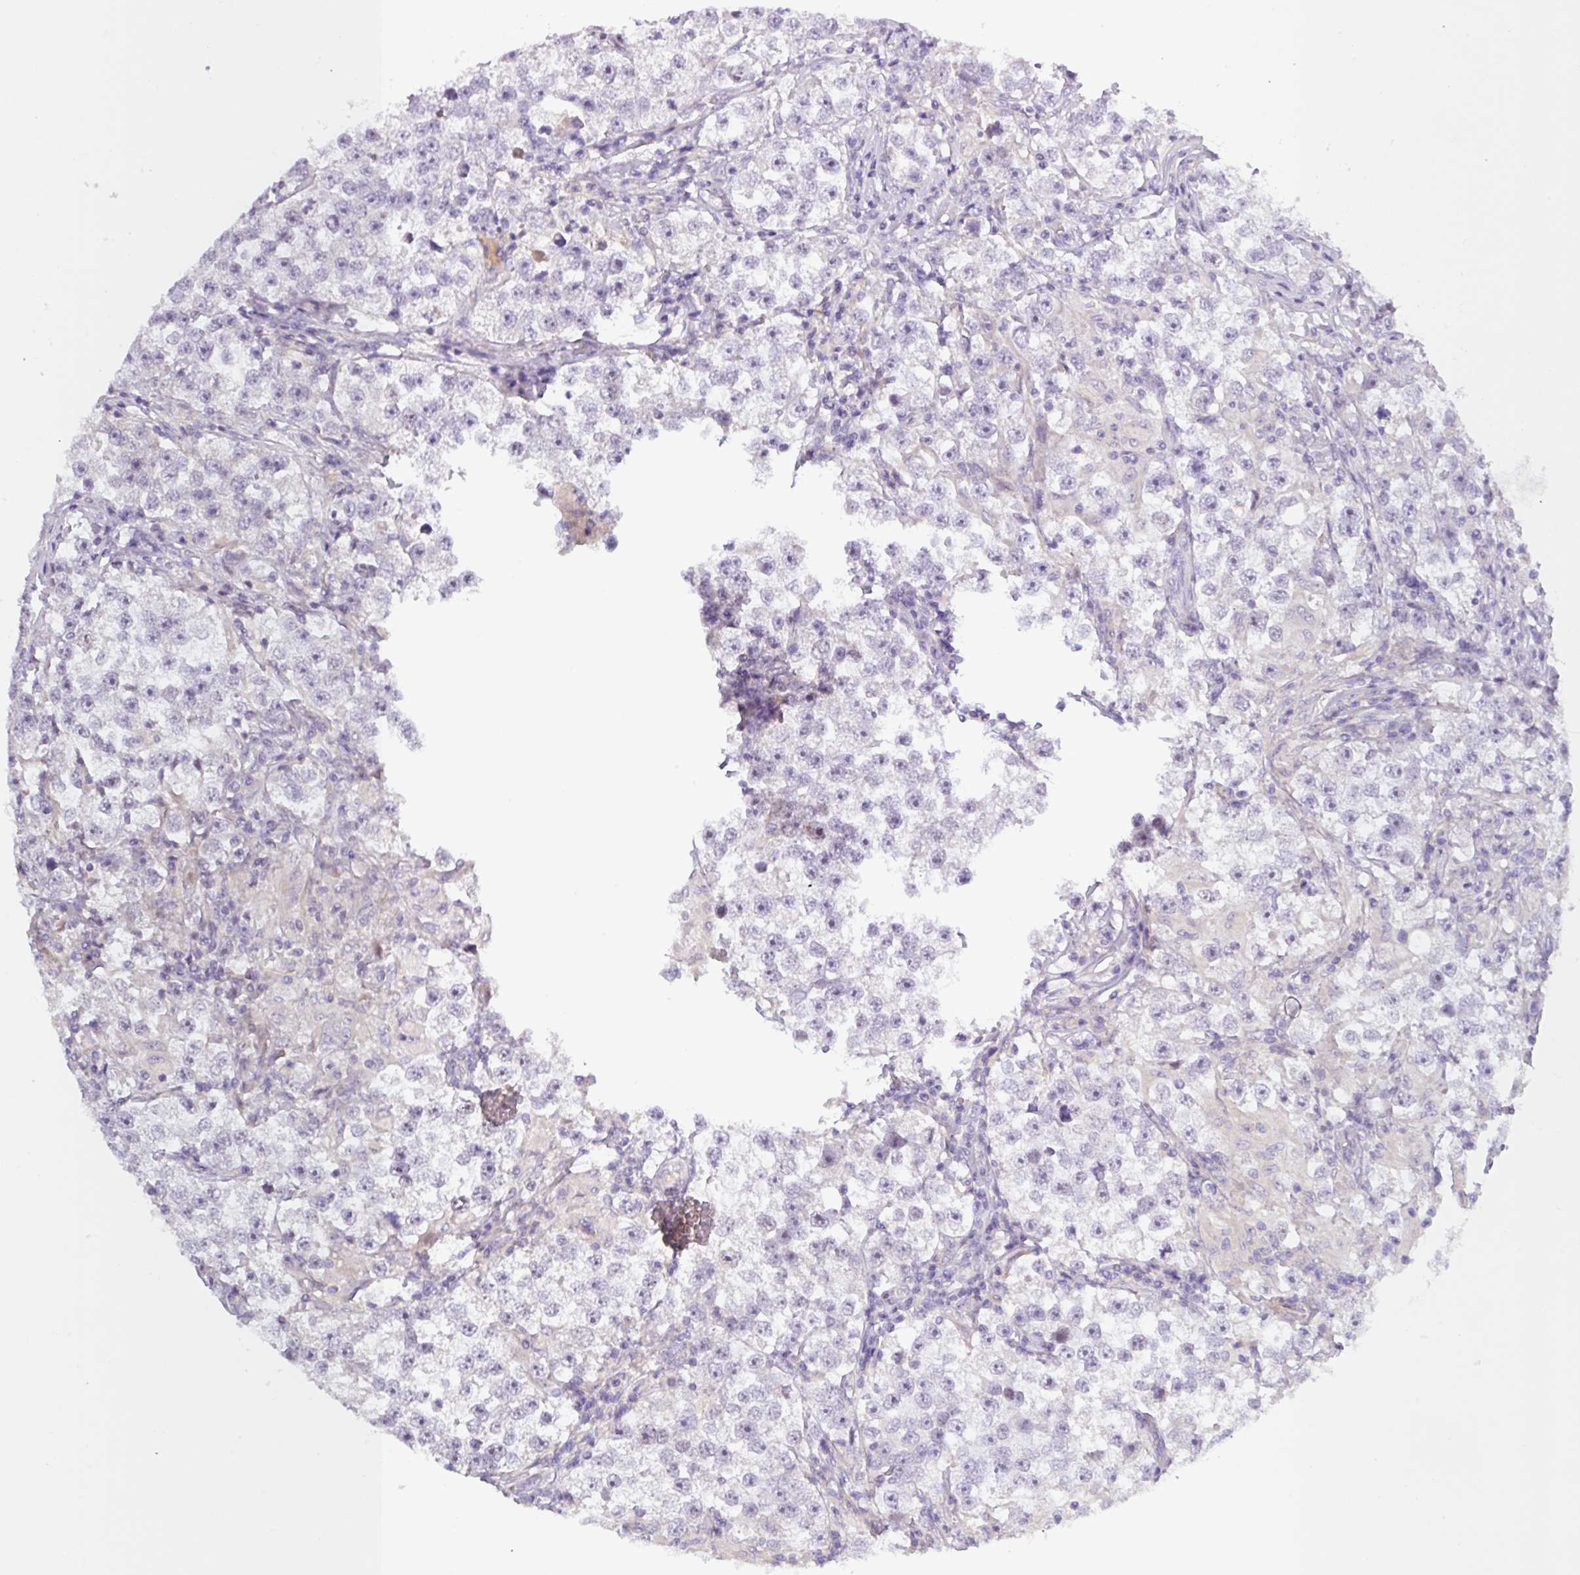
{"staining": {"intensity": "negative", "quantity": "none", "location": "none"}, "tissue": "testis cancer", "cell_type": "Tumor cells", "image_type": "cancer", "snomed": [{"axis": "morphology", "description": "Seminoma, NOS"}, {"axis": "topography", "description": "Testis"}], "caption": "Micrograph shows no protein expression in tumor cells of testis cancer tissue.", "gene": "SFTPB", "patient": {"sex": "male", "age": 46}}